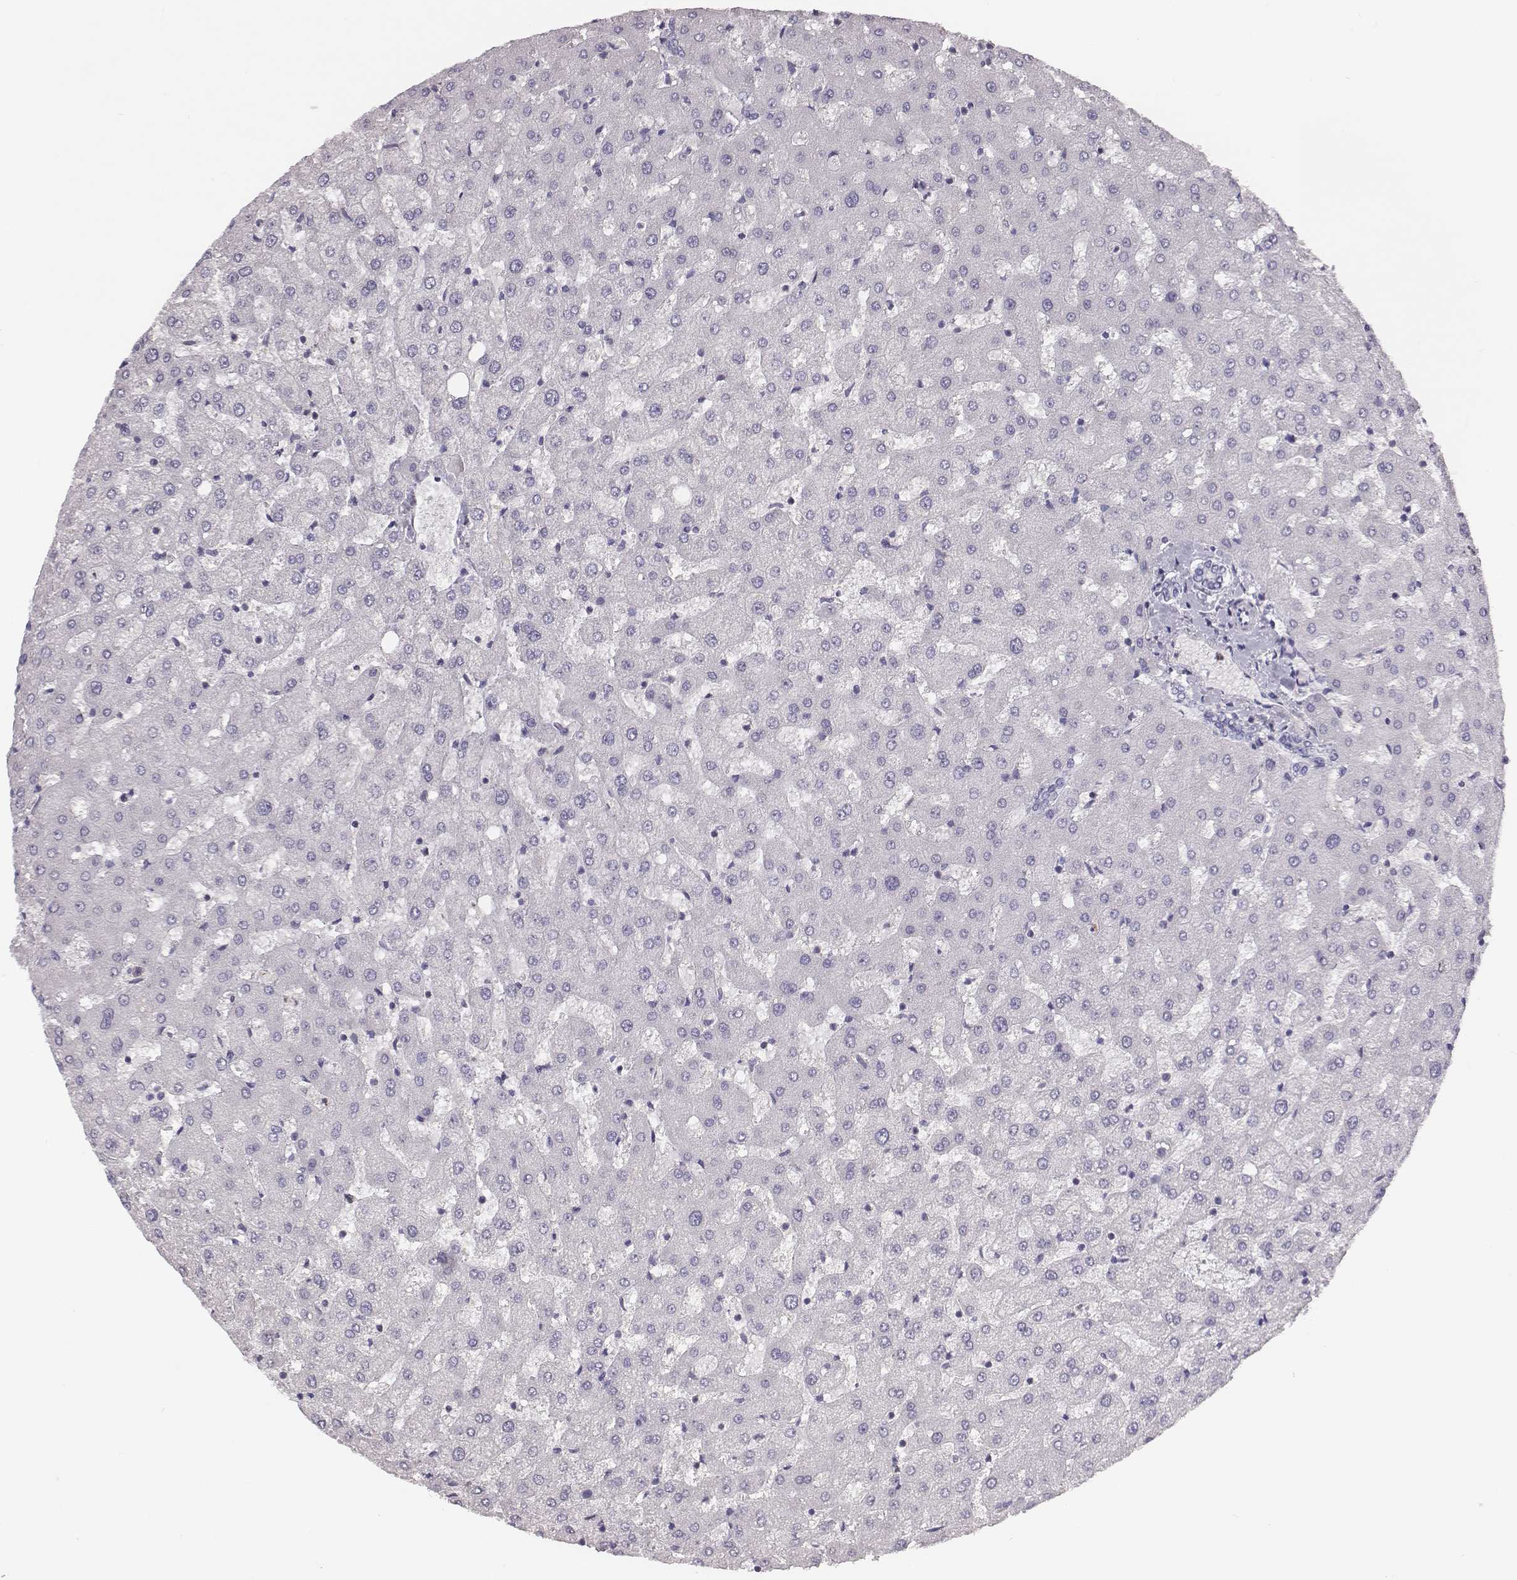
{"staining": {"intensity": "negative", "quantity": "none", "location": "none"}, "tissue": "liver", "cell_type": "Cholangiocytes", "image_type": "normal", "snomed": [{"axis": "morphology", "description": "Normal tissue, NOS"}, {"axis": "topography", "description": "Liver"}], "caption": "Normal liver was stained to show a protein in brown. There is no significant positivity in cholangiocytes. (Brightfield microscopy of DAB immunohistochemistry (IHC) at high magnification).", "gene": "ADAM7", "patient": {"sex": "female", "age": 50}}